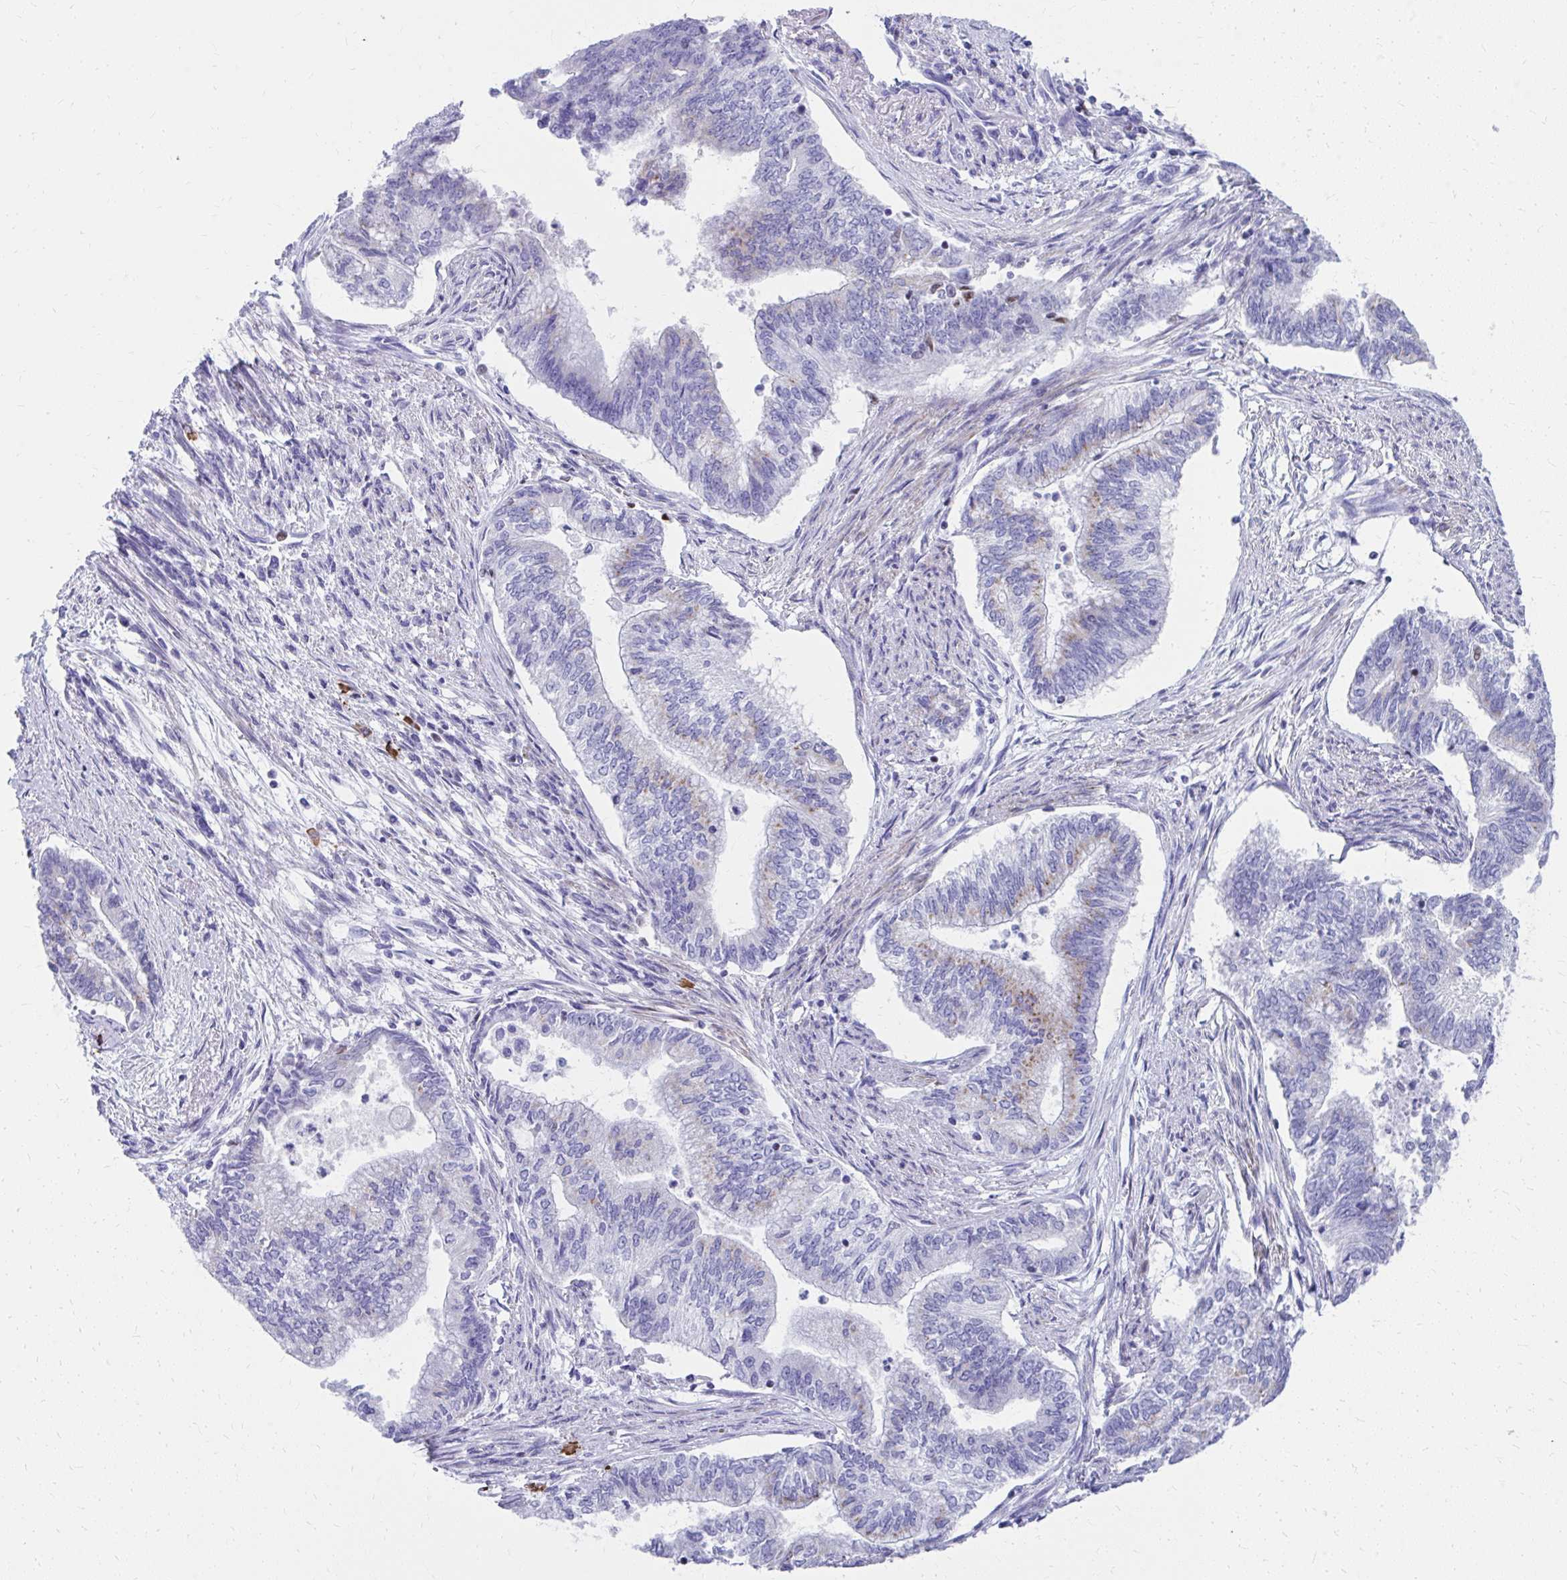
{"staining": {"intensity": "weak", "quantity": "25%-75%", "location": "cytoplasmic/membranous"}, "tissue": "endometrial cancer", "cell_type": "Tumor cells", "image_type": "cancer", "snomed": [{"axis": "morphology", "description": "Adenocarcinoma, NOS"}, {"axis": "topography", "description": "Endometrium"}], "caption": "Immunohistochemical staining of endometrial adenocarcinoma exhibits low levels of weak cytoplasmic/membranous staining in approximately 25%-75% of tumor cells. (IHC, brightfield microscopy, high magnification).", "gene": "RUNX3", "patient": {"sex": "female", "age": 65}}